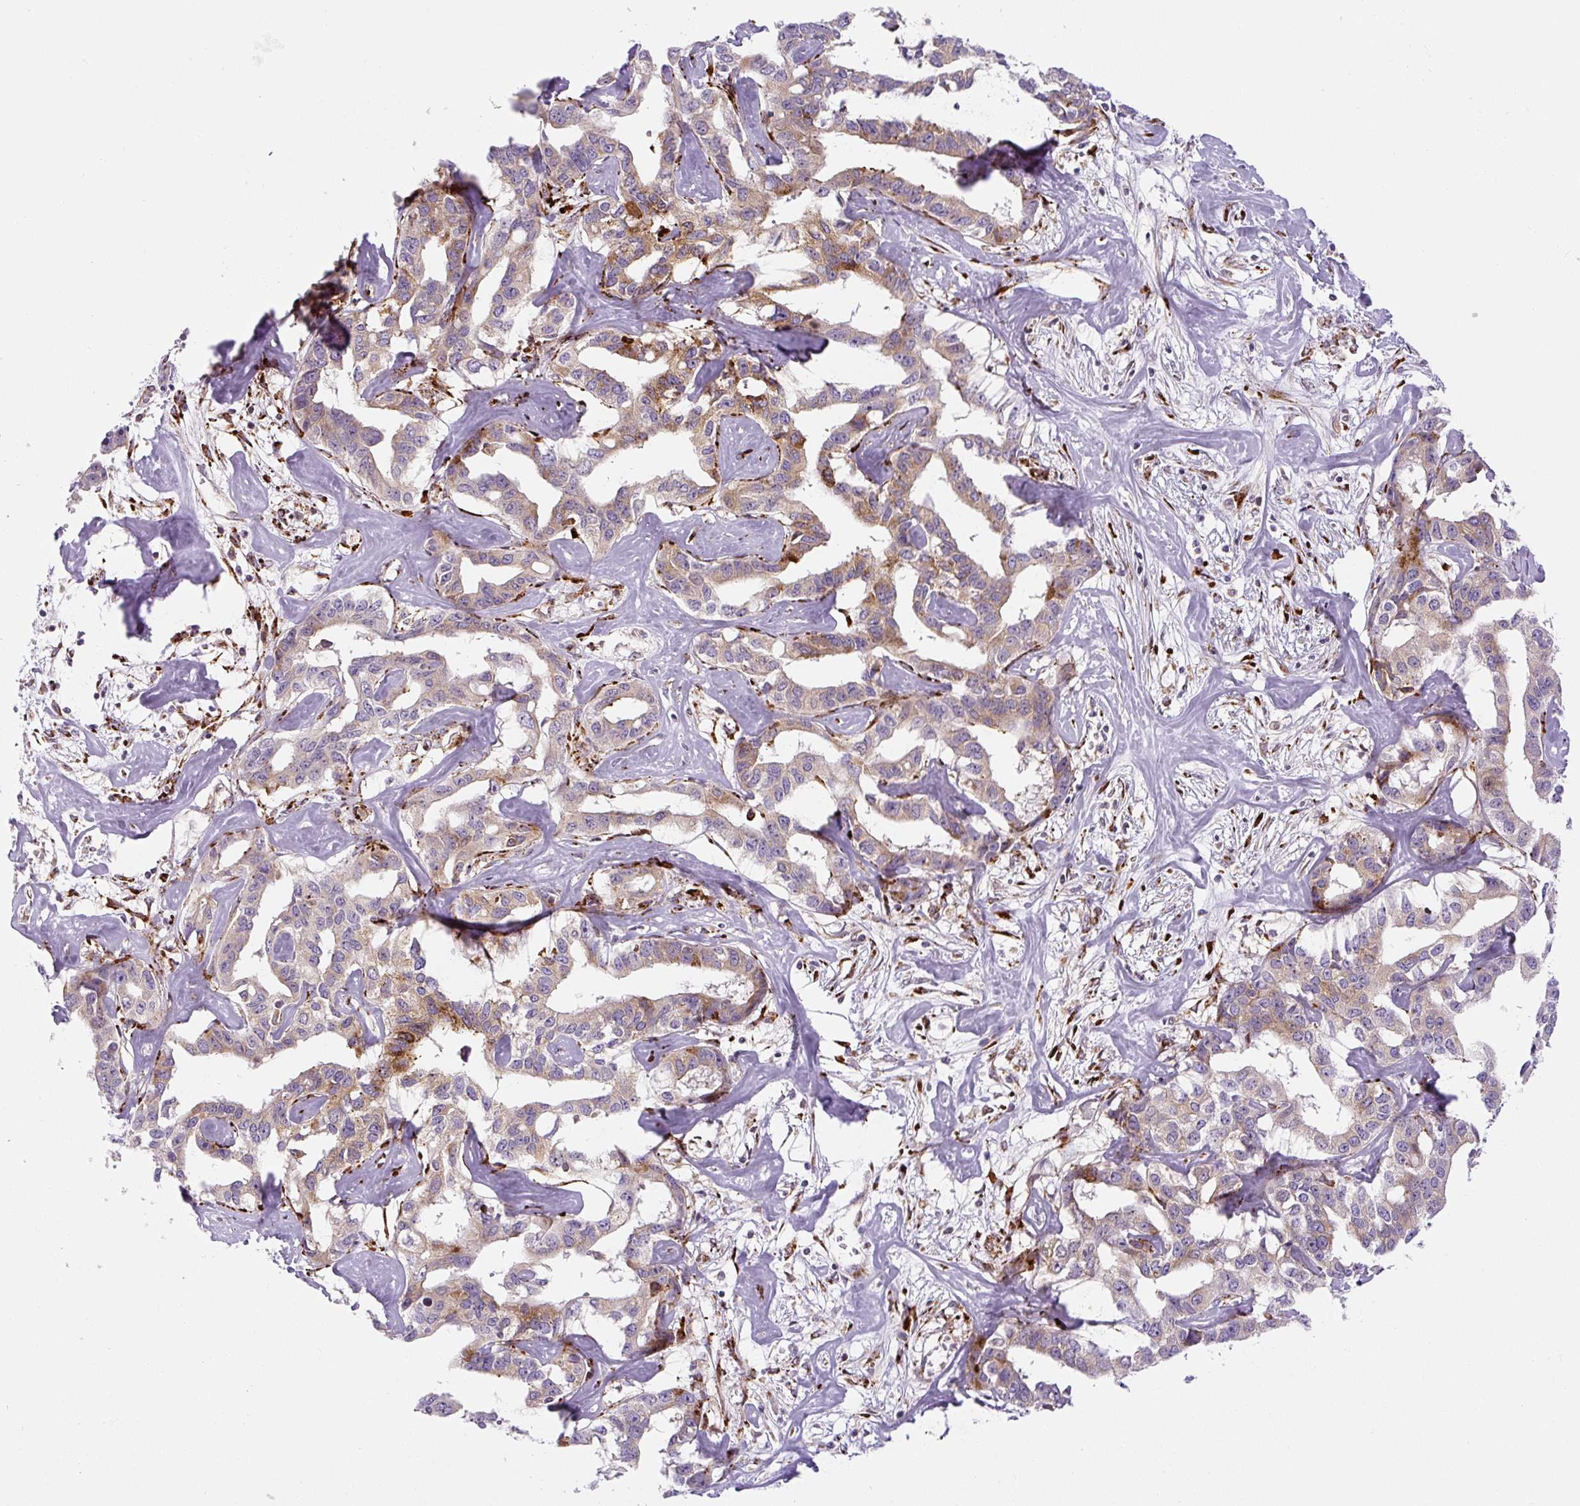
{"staining": {"intensity": "moderate", "quantity": "<25%", "location": "cytoplasmic/membranous"}, "tissue": "liver cancer", "cell_type": "Tumor cells", "image_type": "cancer", "snomed": [{"axis": "morphology", "description": "Cholangiocarcinoma"}, {"axis": "topography", "description": "Liver"}], "caption": "Protein staining exhibits moderate cytoplasmic/membranous positivity in about <25% of tumor cells in liver cholangiocarcinoma.", "gene": "DISP3", "patient": {"sex": "male", "age": 59}}